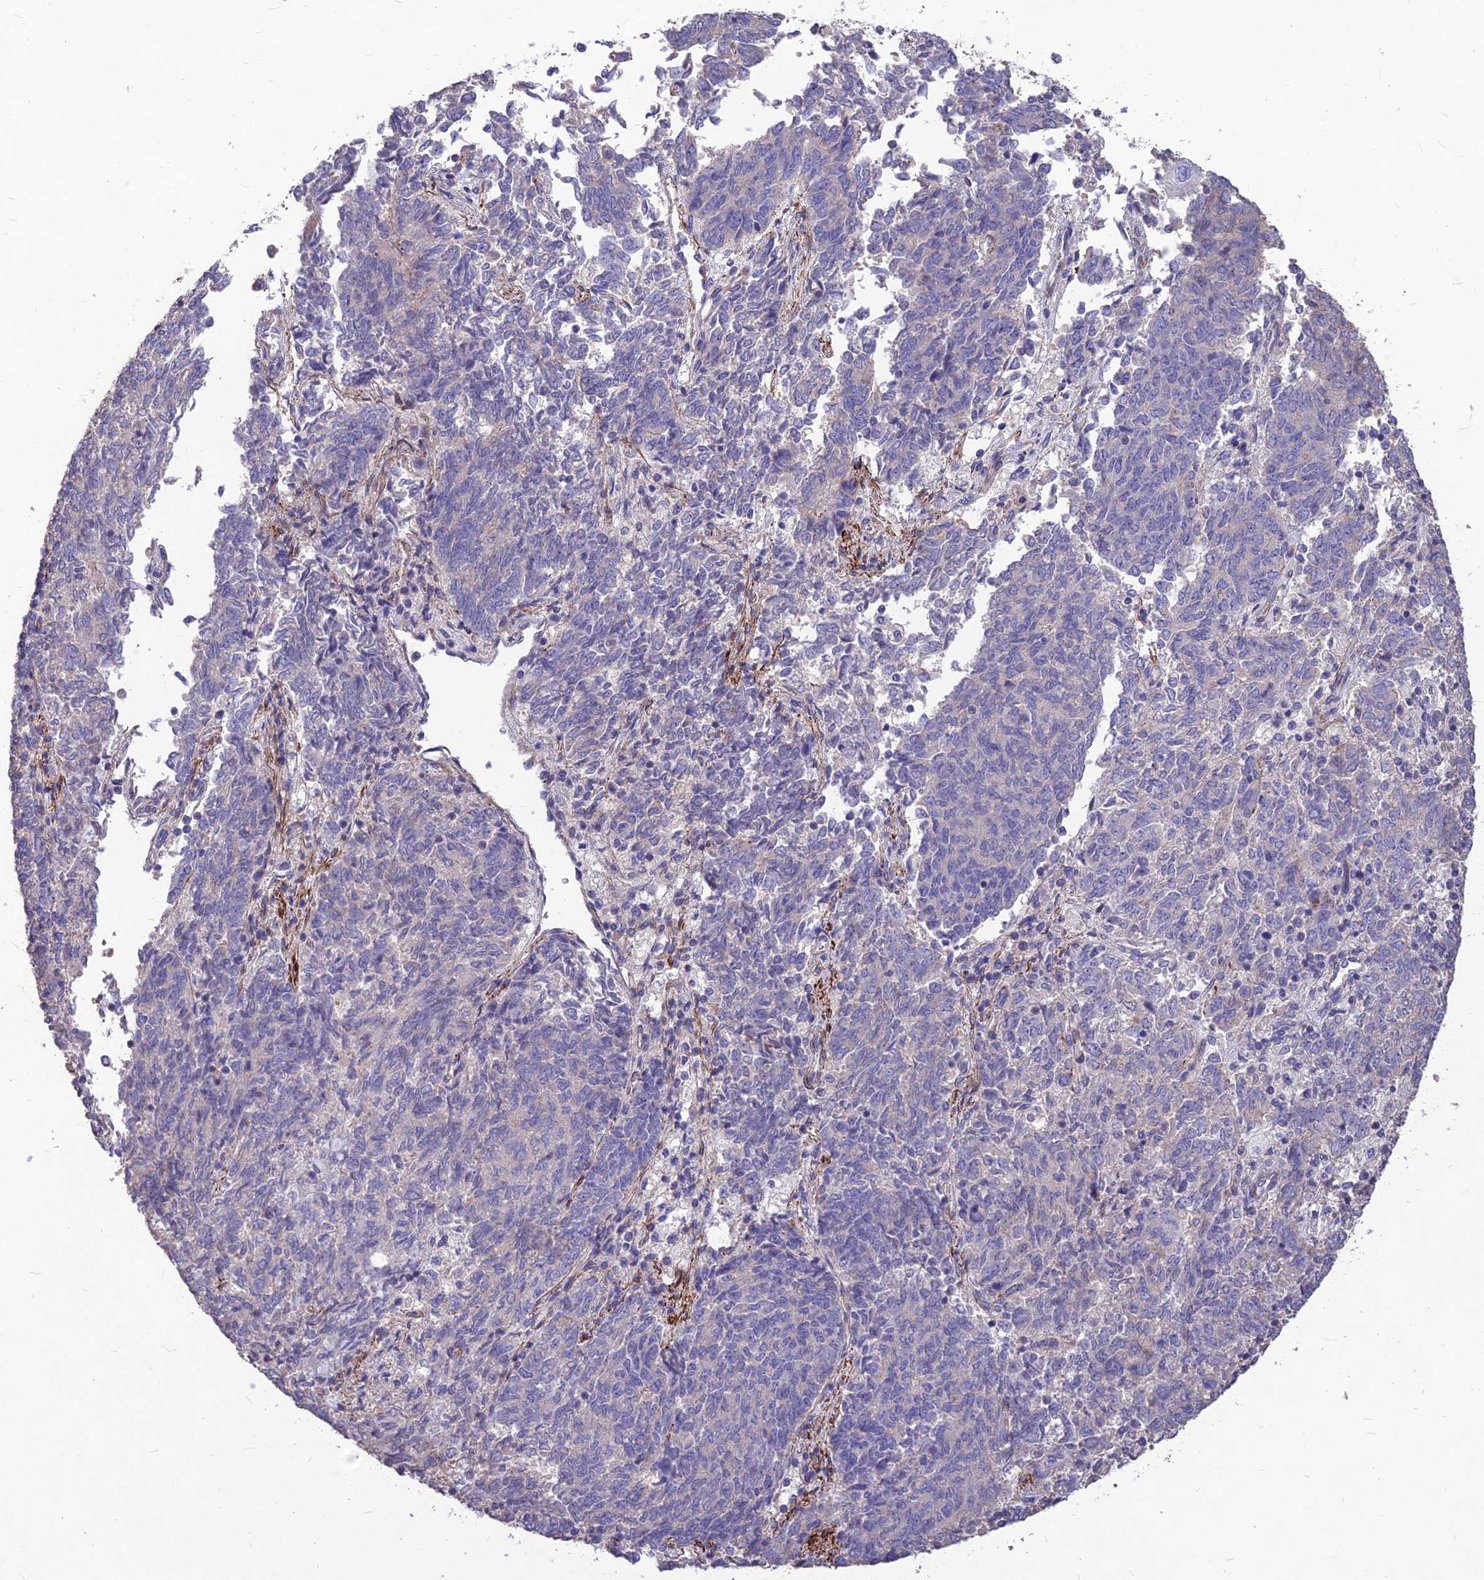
{"staining": {"intensity": "negative", "quantity": "none", "location": "none"}, "tissue": "endometrial cancer", "cell_type": "Tumor cells", "image_type": "cancer", "snomed": [{"axis": "morphology", "description": "Adenocarcinoma, NOS"}, {"axis": "topography", "description": "Endometrium"}], "caption": "This histopathology image is of endometrial adenocarcinoma stained with immunohistochemistry to label a protein in brown with the nuclei are counter-stained blue. There is no positivity in tumor cells. (DAB IHC visualized using brightfield microscopy, high magnification).", "gene": "CLUH", "patient": {"sex": "female", "age": 80}}